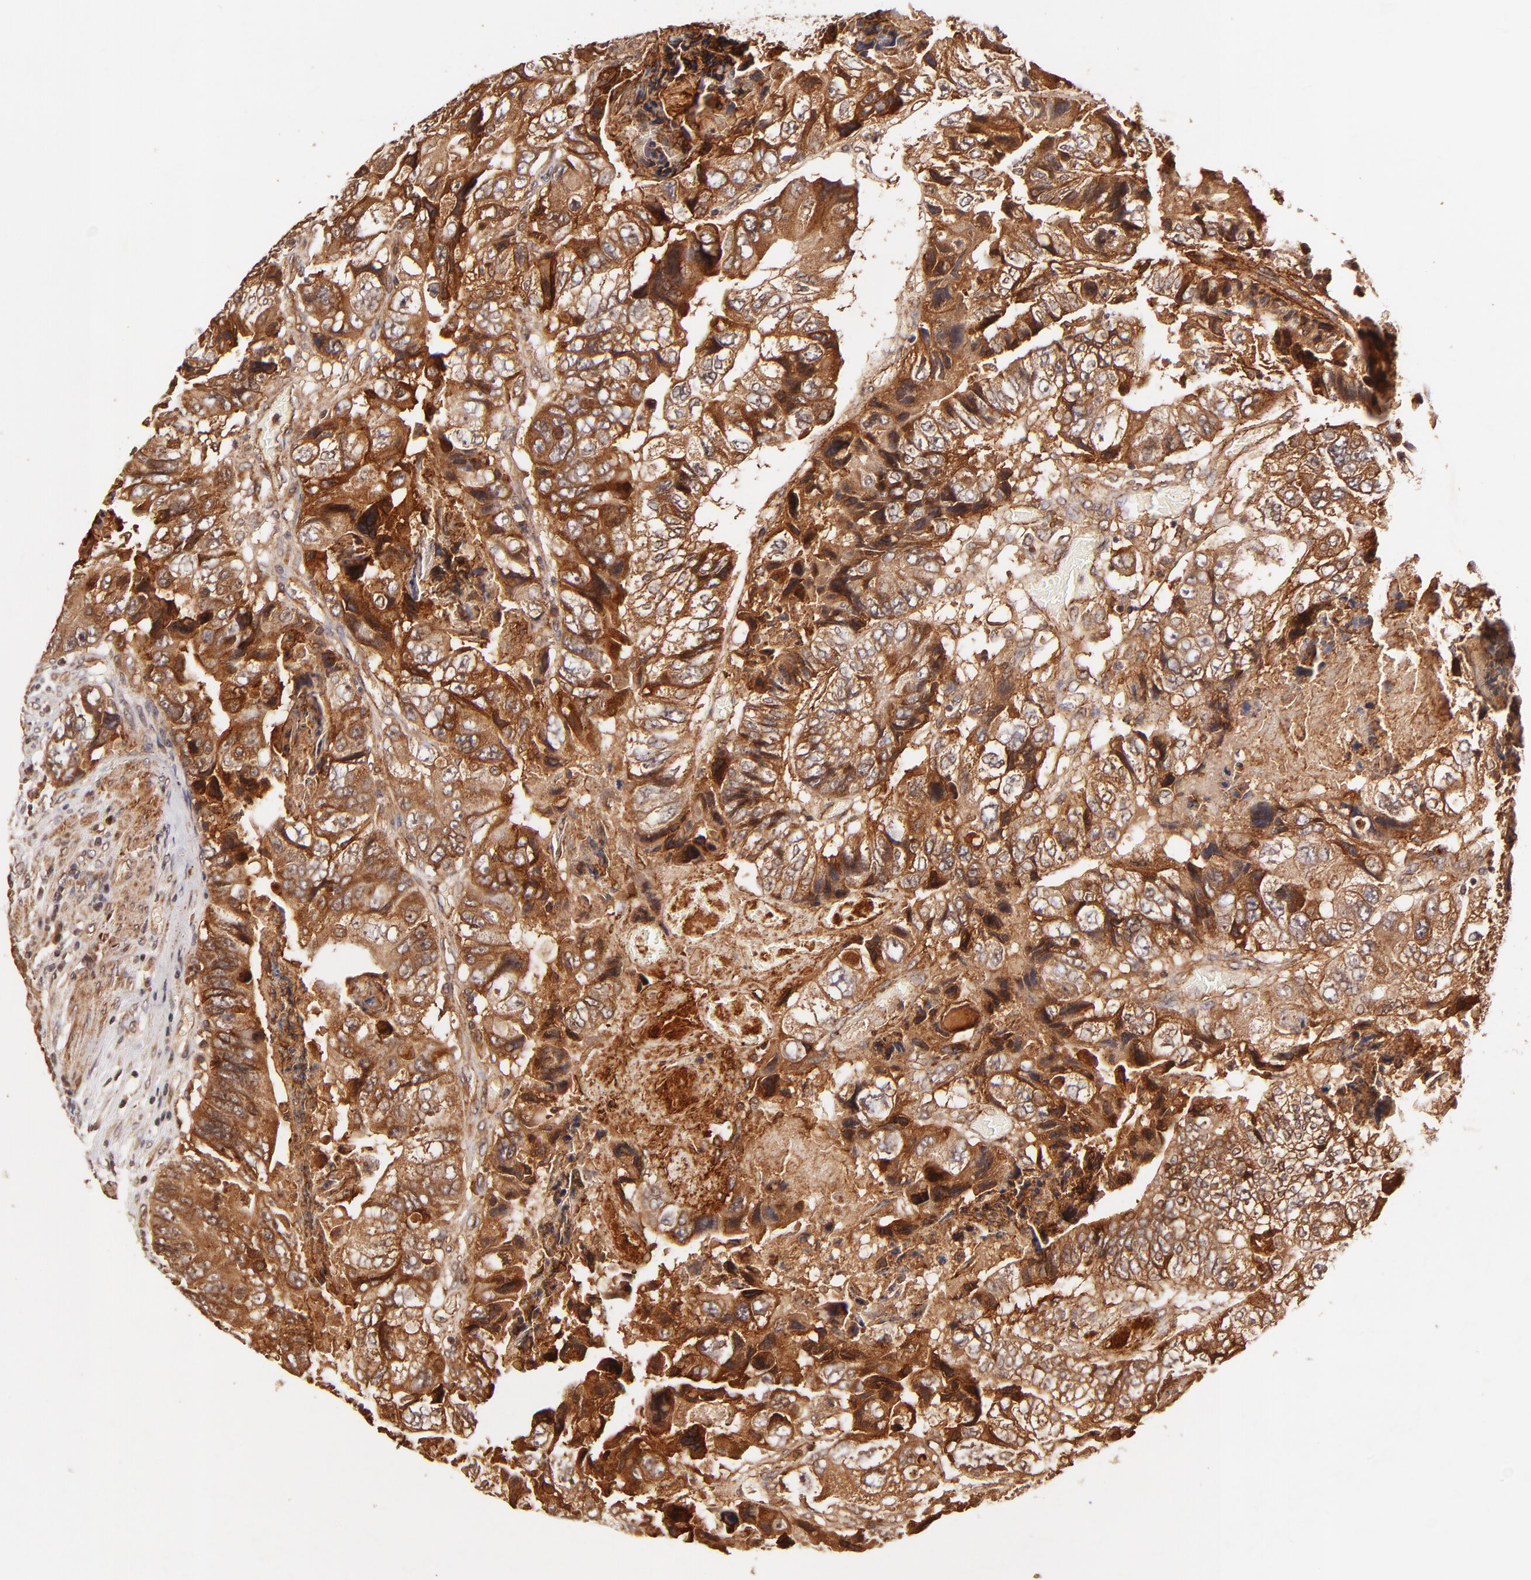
{"staining": {"intensity": "strong", "quantity": ">75%", "location": "cytoplasmic/membranous"}, "tissue": "colorectal cancer", "cell_type": "Tumor cells", "image_type": "cancer", "snomed": [{"axis": "morphology", "description": "Adenocarcinoma, NOS"}, {"axis": "topography", "description": "Rectum"}], "caption": "The photomicrograph reveals immunohistochemical staining of colorectal adenocarcinoma. There is strong cytoplasmic/membranous expression is appreciated in approximately >75% of tumor cells.", "gene": "ITGB1", "patient": {"sex": "female", "age": 82}}